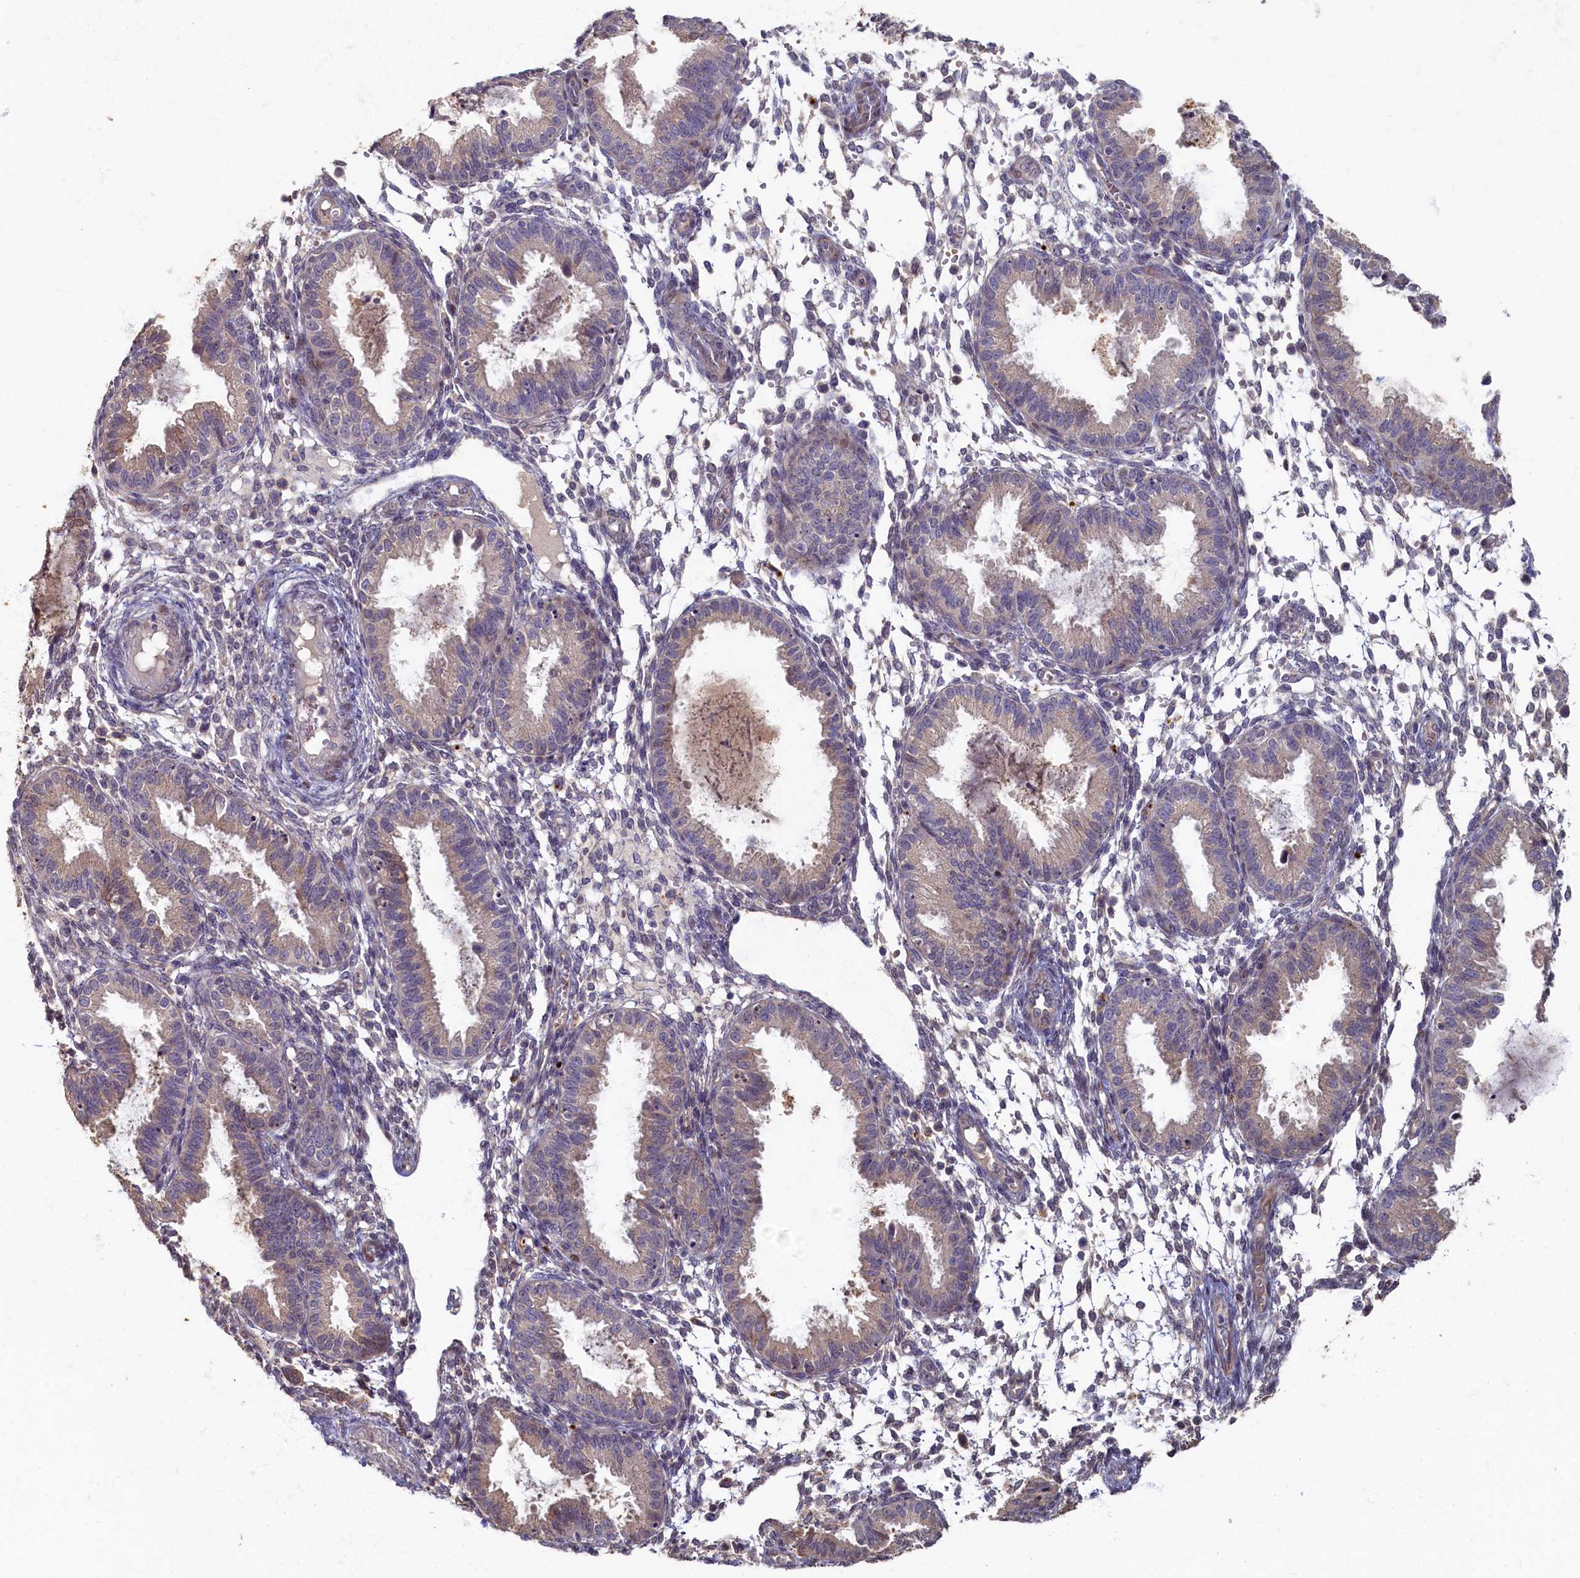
{"staining": {"intensity": "negative", "quantity": "none", "location": "none"}, "tissue": "endometrium", "cell_type": "Cells in endometrial stroma", "image_type": "normal", "snomed": [{"axis": "morphology", "description": "Normal tissue, NOS"}, {"axis": "topography", "description": "Endometrium"}], "caption": "An immunohistochemistry image of normal endometrium is shown. There is no staining in cells in endometrial stroma of endometrium. (Immunohistochemistry (ihc), brightfield microscopy, high magnification).", "gene": "HUNK", "patient": {"sex": "female", "age": 33}}